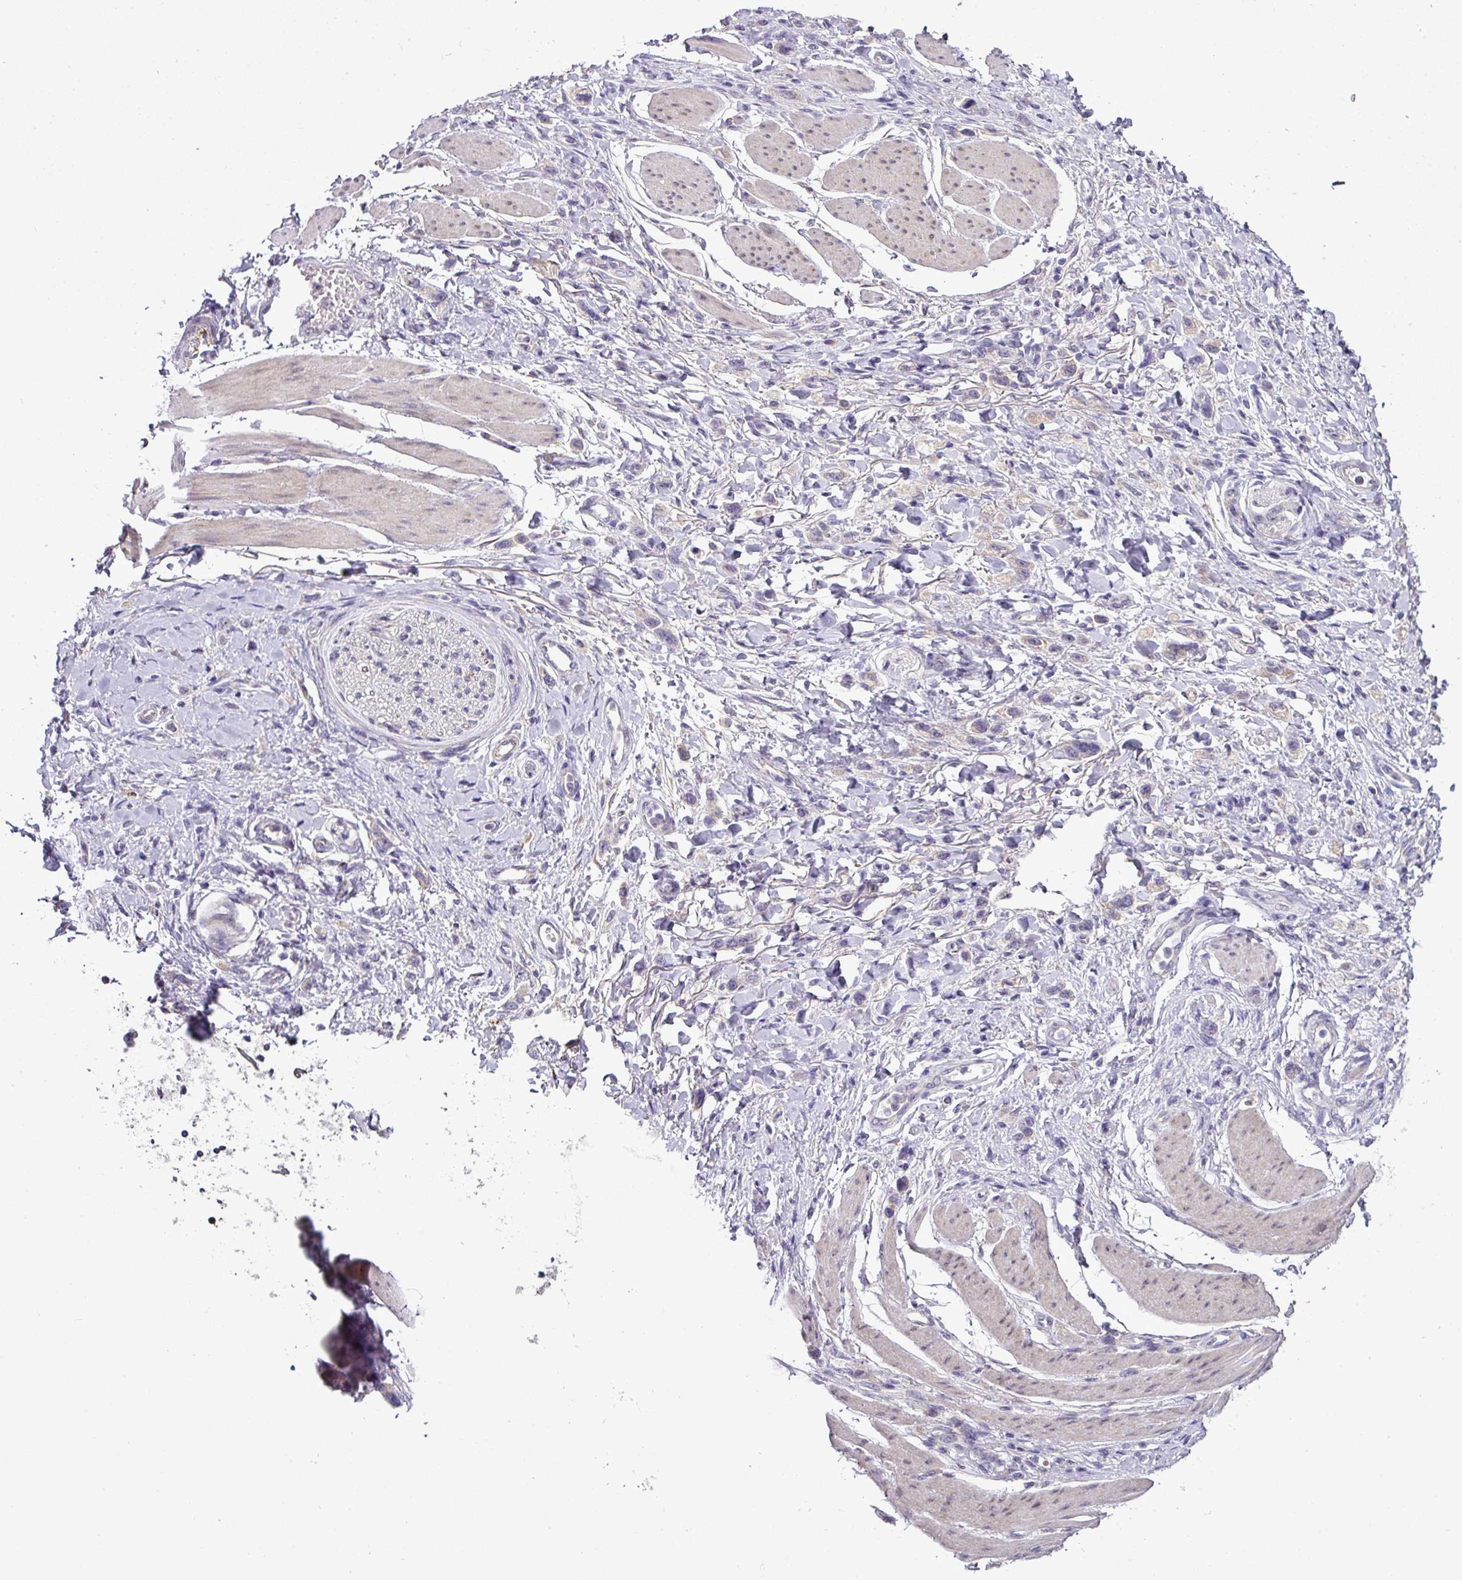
{"staining": {"intensity": "negative", "quantity": "none", "location": "none"}, "tissue": "stomach cancer", "cell_type": "Tumor cells", "image_type": "cancer", "snomed": [{"axis": "morphology", "description": "Adenocarcinoma, NOS"}, {"axis": "topography", "description": "Stomach"}], "caption": "This is an immunohistochemistry photomicrograph of human stomach cancer (adenocarcinoma). There is no staining in tumor cells.", "gene": "GAN", "patient": {"sex": "female", "age": 65}}